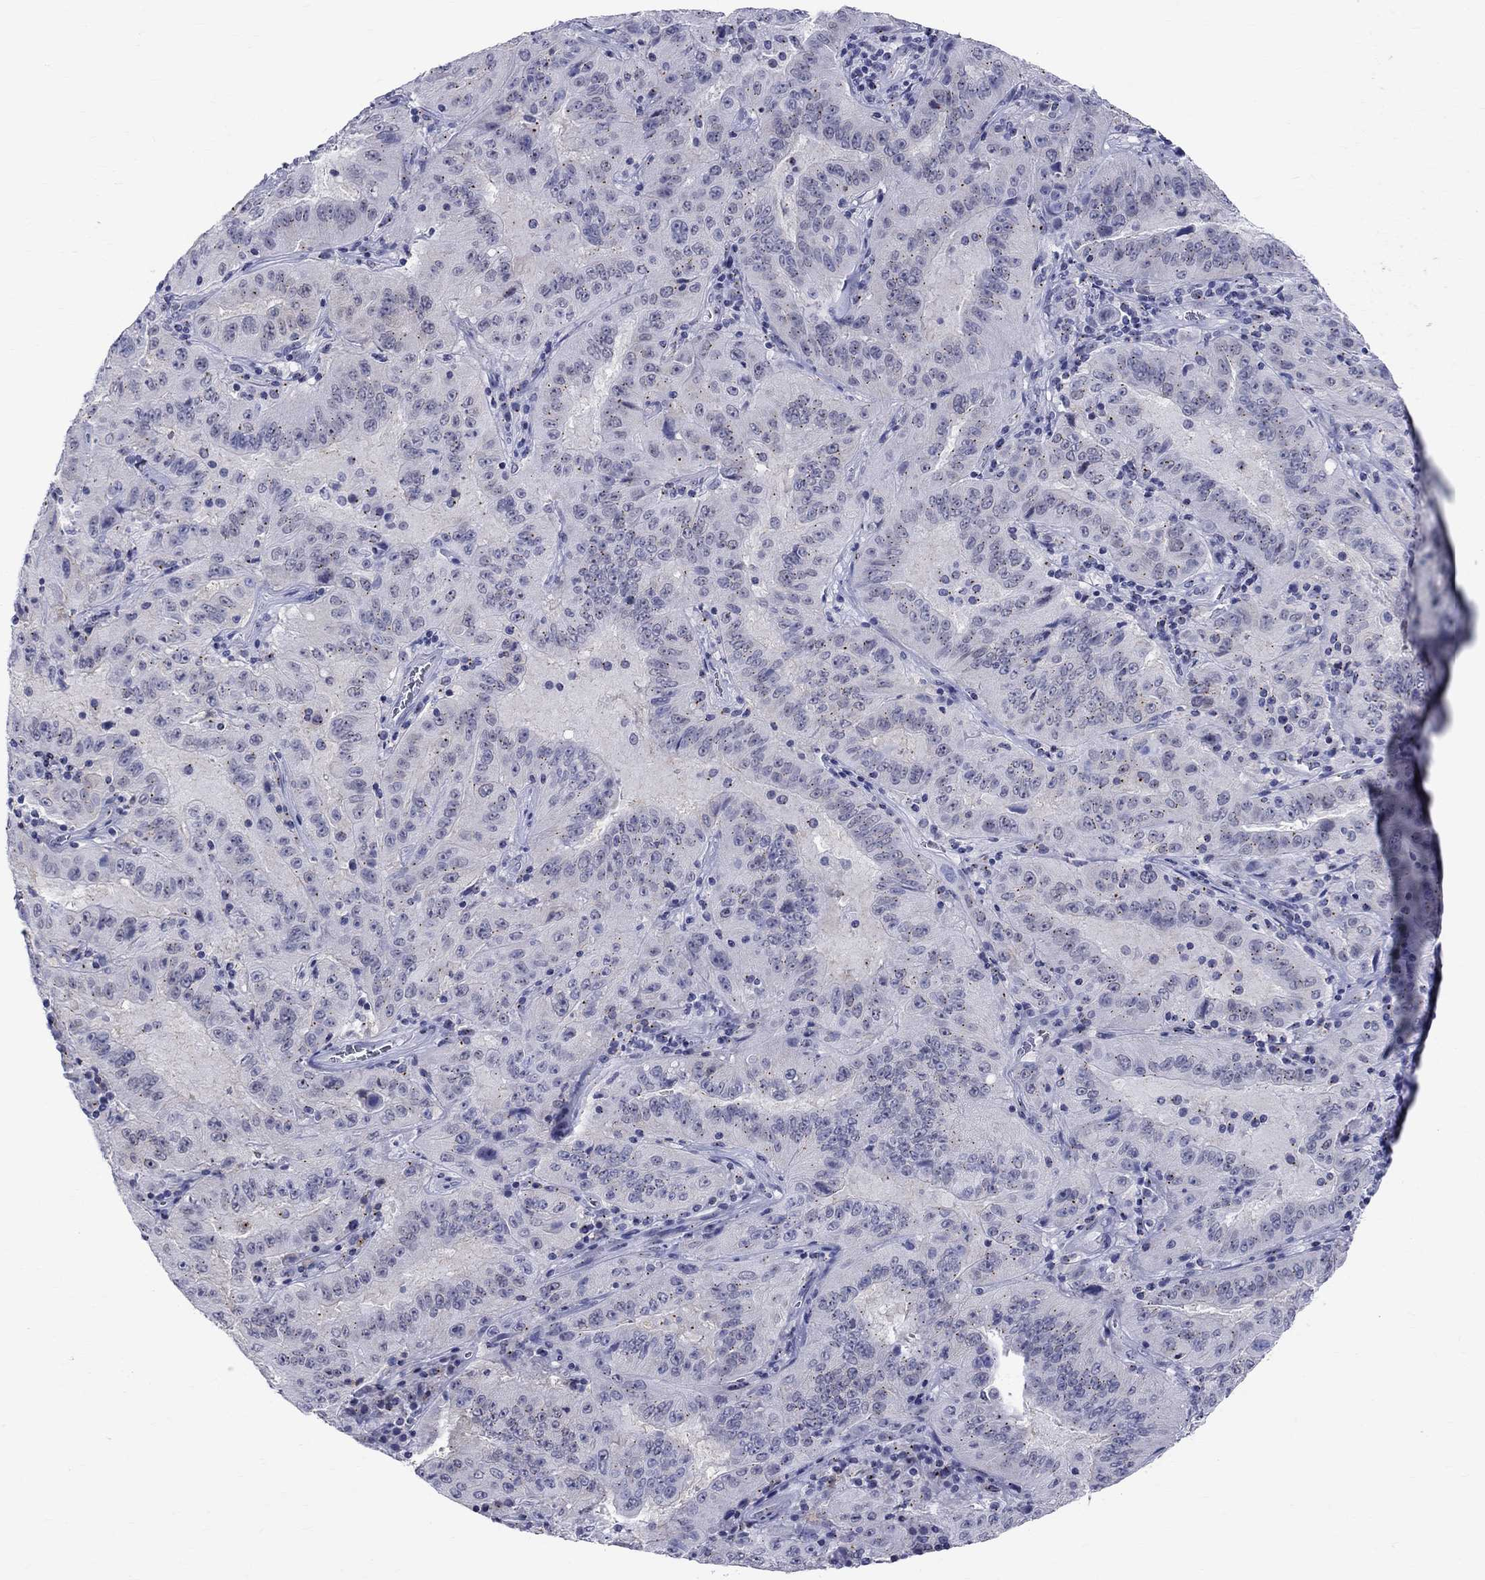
{"staining": {"intensity": "negative", "quantity": "none", "location": "none"}, "tissue": "pancreatic cancer", "cell_type": "Tumor cells", "image_type": "cancer", "snomed": [{"axis": "morphology", "description": "Adenocarcinoma, NOS"}, {"axis": "topography", "description": "Pancreas"}], "caption": "Adenocarcinoma (pancreatic) stained for a protein using immunohistochemistry (IHC) demonstrates no expression tumor cells.", "gene": "CEP43", "patient": {"sex": "male", "age": 63}}